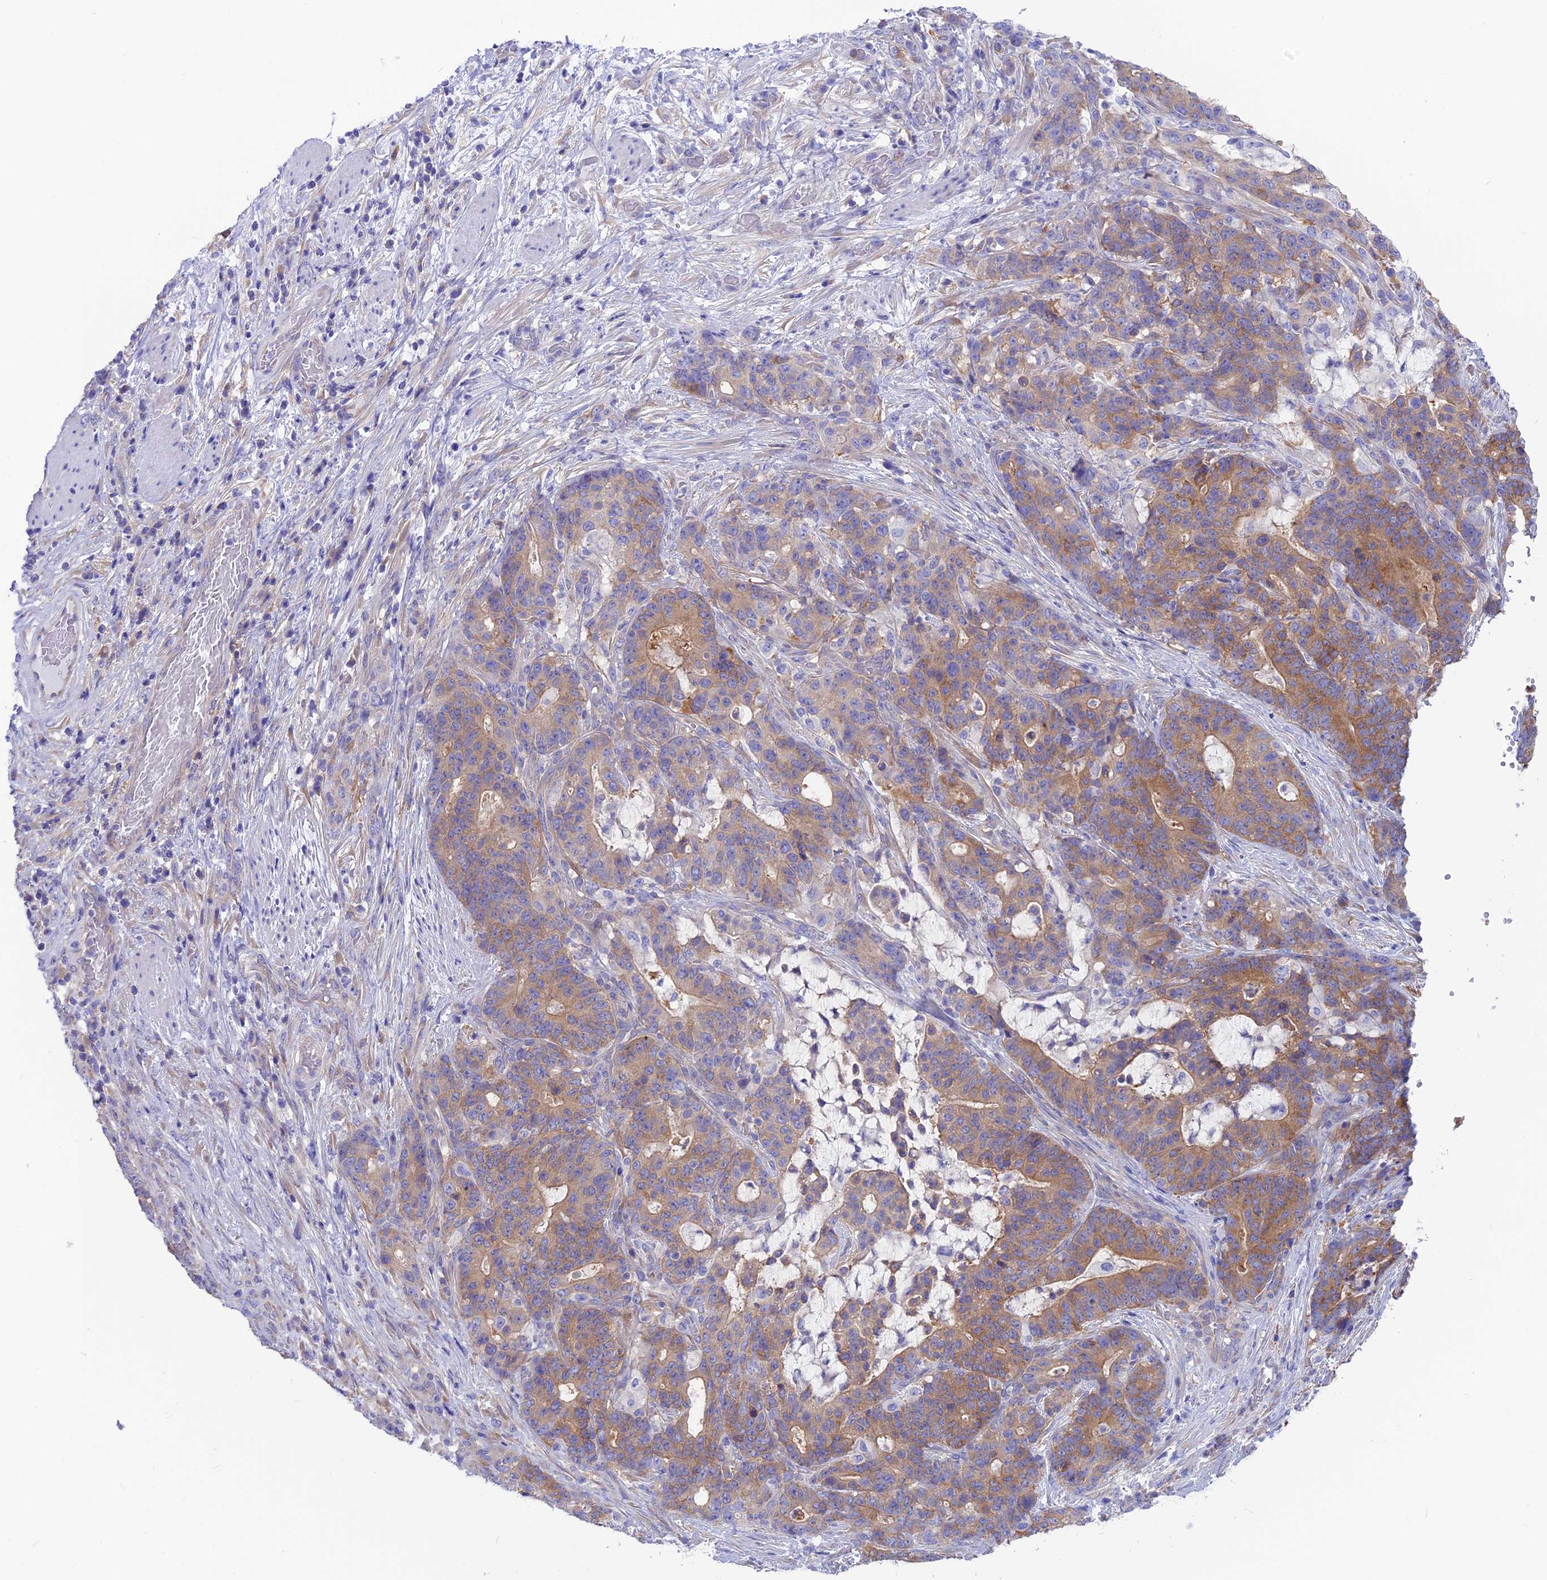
{"staining": {"intensity": "moderate", "quantity": ">75%", "location": "cytoplasmic/membranous"}, "tissue": "stomach cancer", "cell_type": "Tumor cells", "image_type": "cancer", "snomed": [{"axis": "morphology", "description": "Normal tissue, NOS"}, {"axis": "morphology", "description": "Adenocarcinoma, NOS"}, {"axis": "topography", "description": "Stomach"}], "caption": "Protein expression analysis of human stomach cancer reveals moderate cytoplasmic/membranous staining in approximately >75% of tumor cells.", "gene": "LZTFL1", "patient": {"sex": "female", "age": 64}}